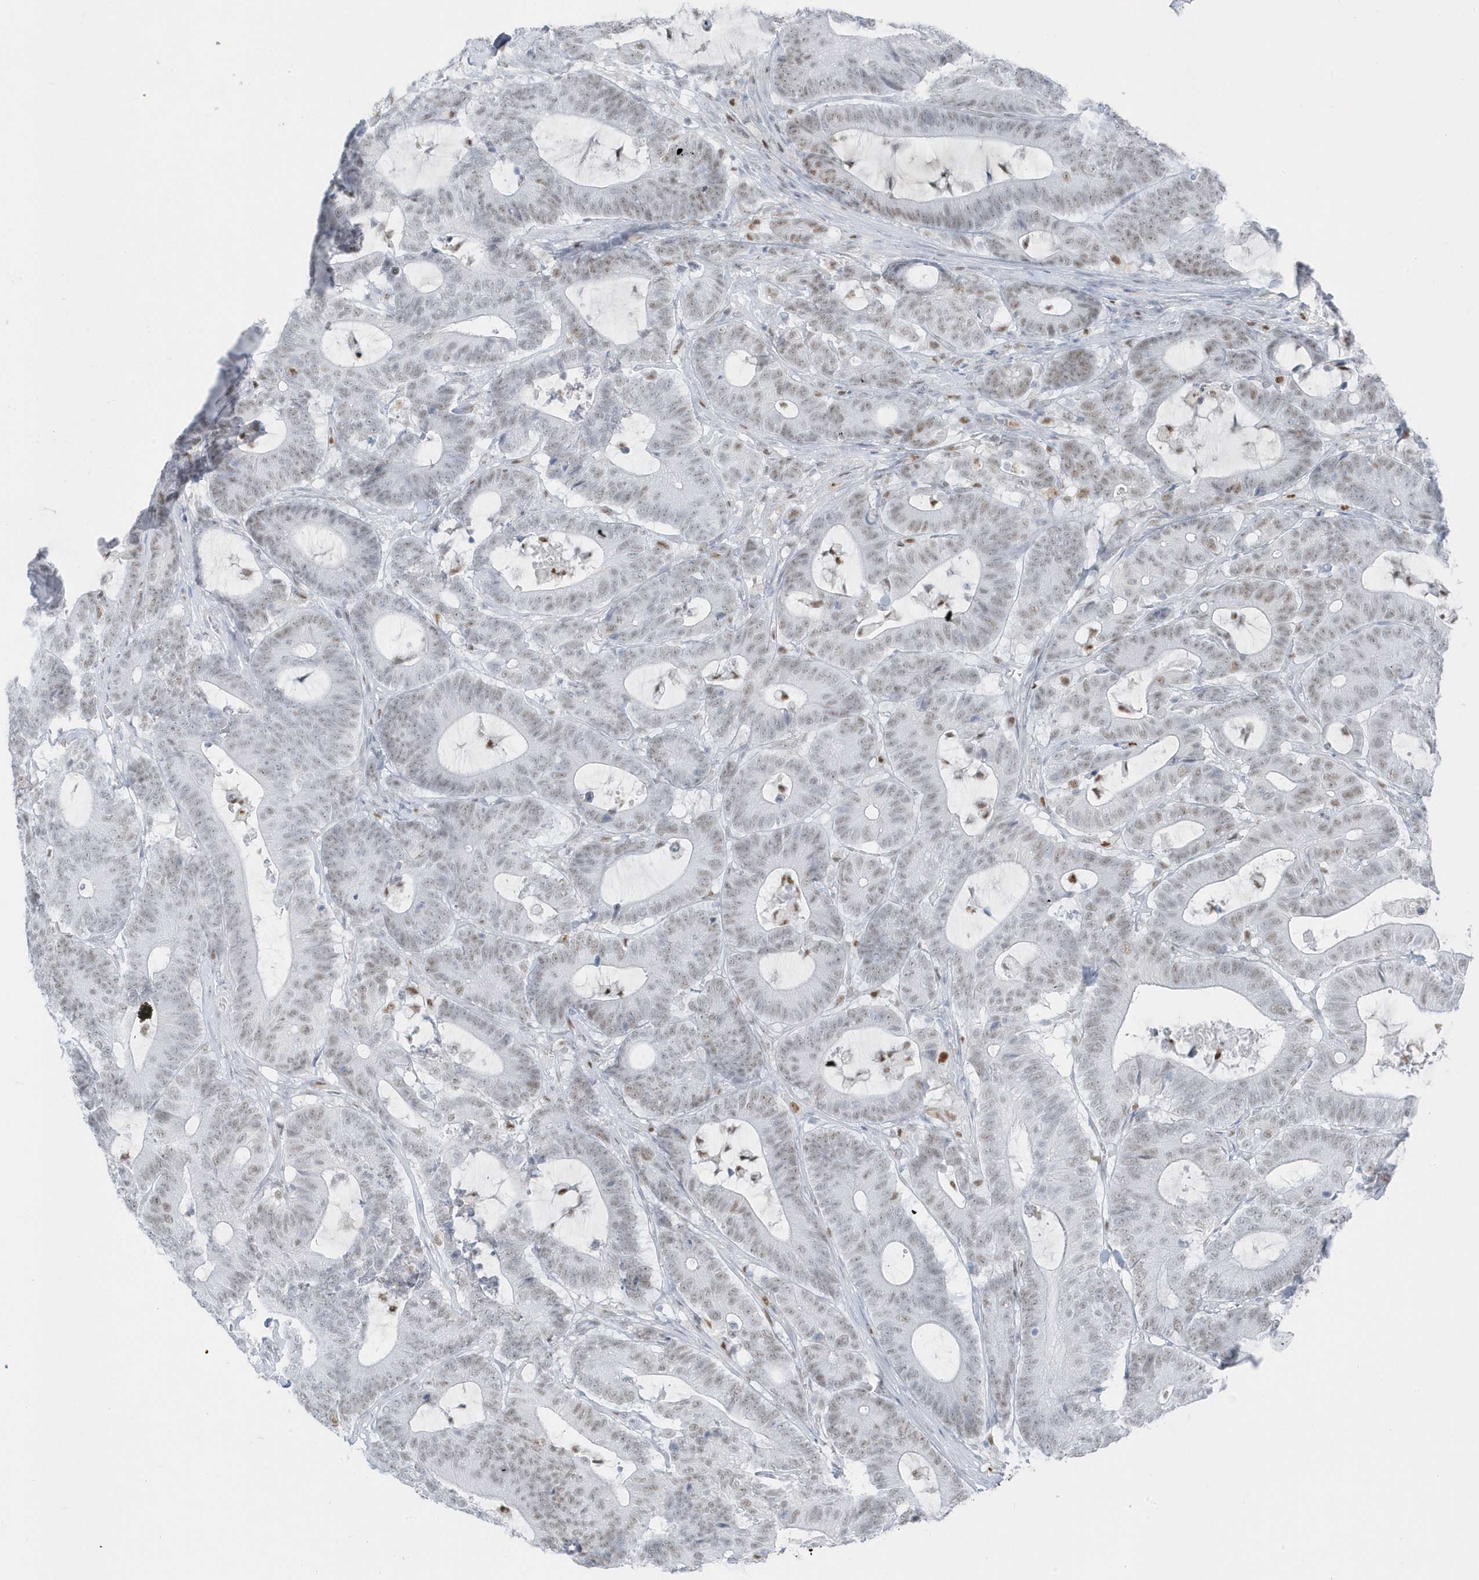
{"staining": {"intensity": "weak", "quantity": "<25%", "location": "nuclear"}, "tissue": "colorectal cancer", "cell_type": "Tumor cells", "image_type": "cancer", "snomed": [{"axis": "morphology", "description": "Adenocarcinoma, NOS"}, {"axis": "topography", "description": "Colon"}], "caption": "DAB immunohistochemical staining of colorectal cancer demonstrates no significant staining in tumor cells.", "gene": "SMIM34", "patient": {"sex": "female", "age": 84}}